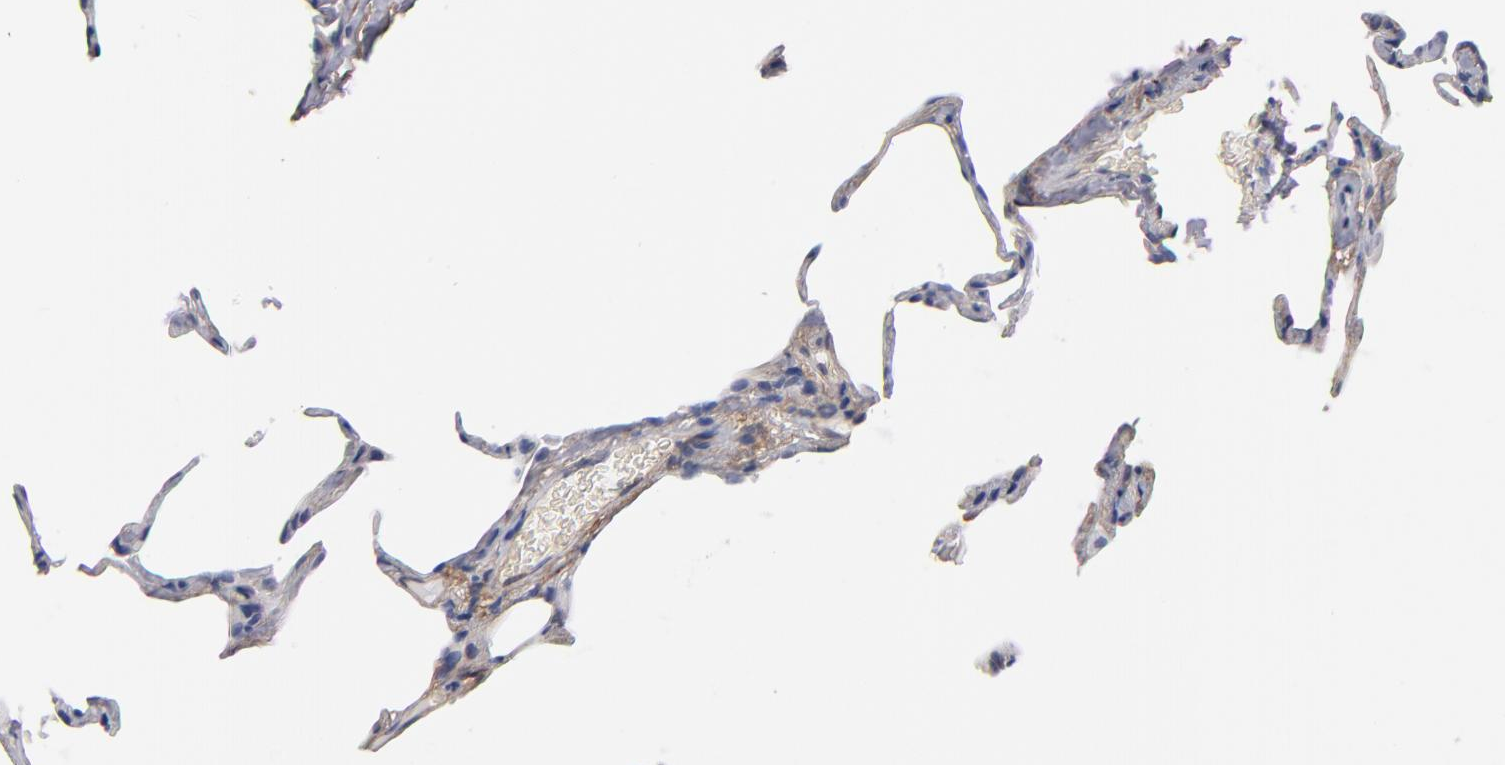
{"staining": {"intensity": "moderate", "quantity": ">75%", "location": "cytoplasmic/membranous"}, "tissue": "lung", "cell_type": "Alveolar cells", "image_type": "normal", "snomed": [{"axis": "morphology", "description": "Normal tissue, NOS"}, {"axis": "topography", "description": "Lung"}], "caption": "IHC (DAB (3,3'-diaminobenzidine)) staining of unremarkable human lung reveals moderate cytoplasmic/membranous protein expression in approximately >75% of alveolar cells.", "gene": "PLSCR4", "patient": {"sex": "female", "age": 75}}